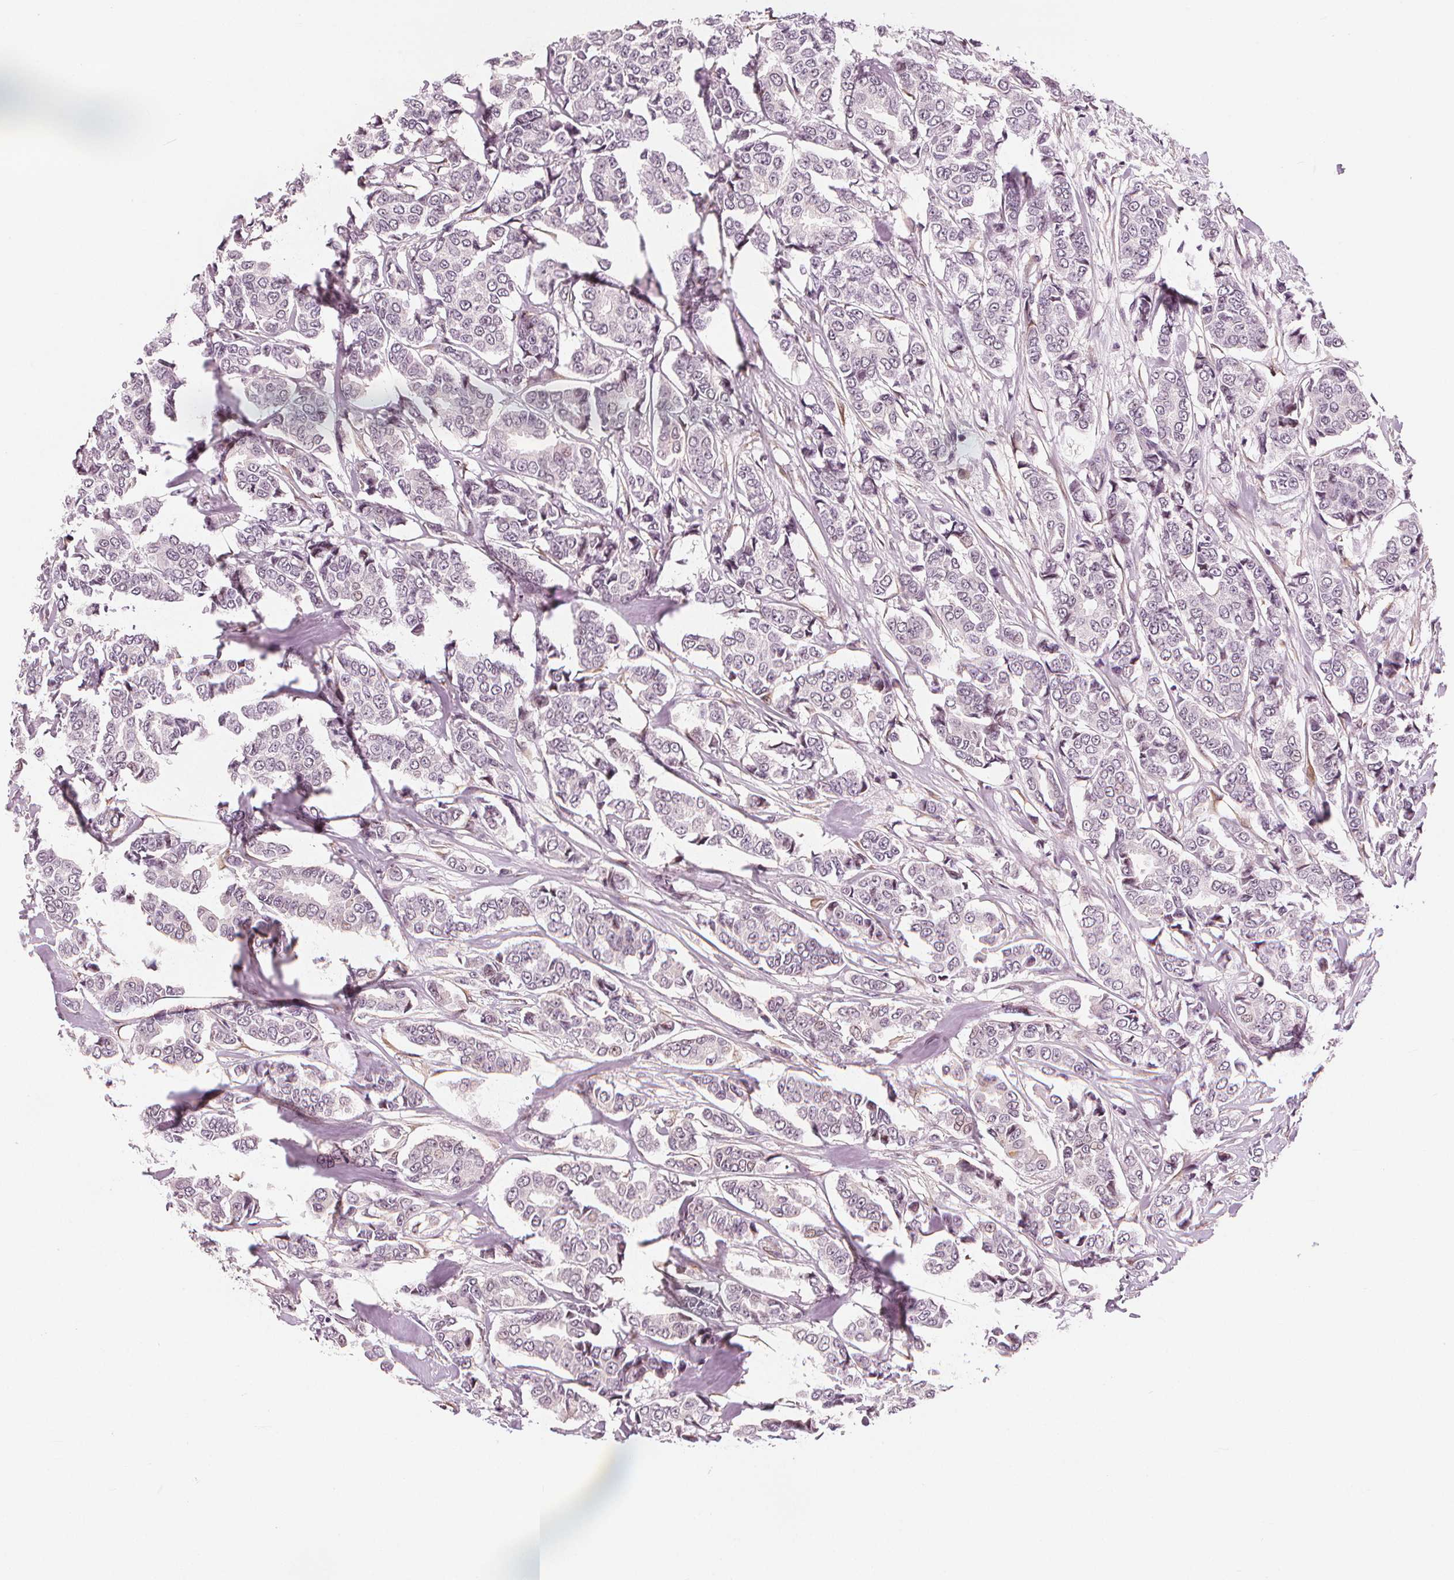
{"staining": {"intensity": "negative", "quantity": "none", "location": "none"}, "tissue": "breast cancer", "cell_type": "Tumor cells", "image_type": "cancer", "snomed": [{"axis": "morphology", "description": "Duct carcinoma"}, {"axis": "topography", "description": "Breast"}], "caption": "Immunohistochemical staining of breast cancer exhibits no significant staining in tumor cells.", "gene": "SLC34A1", "patient": {"sex": "female", "age": 94}}